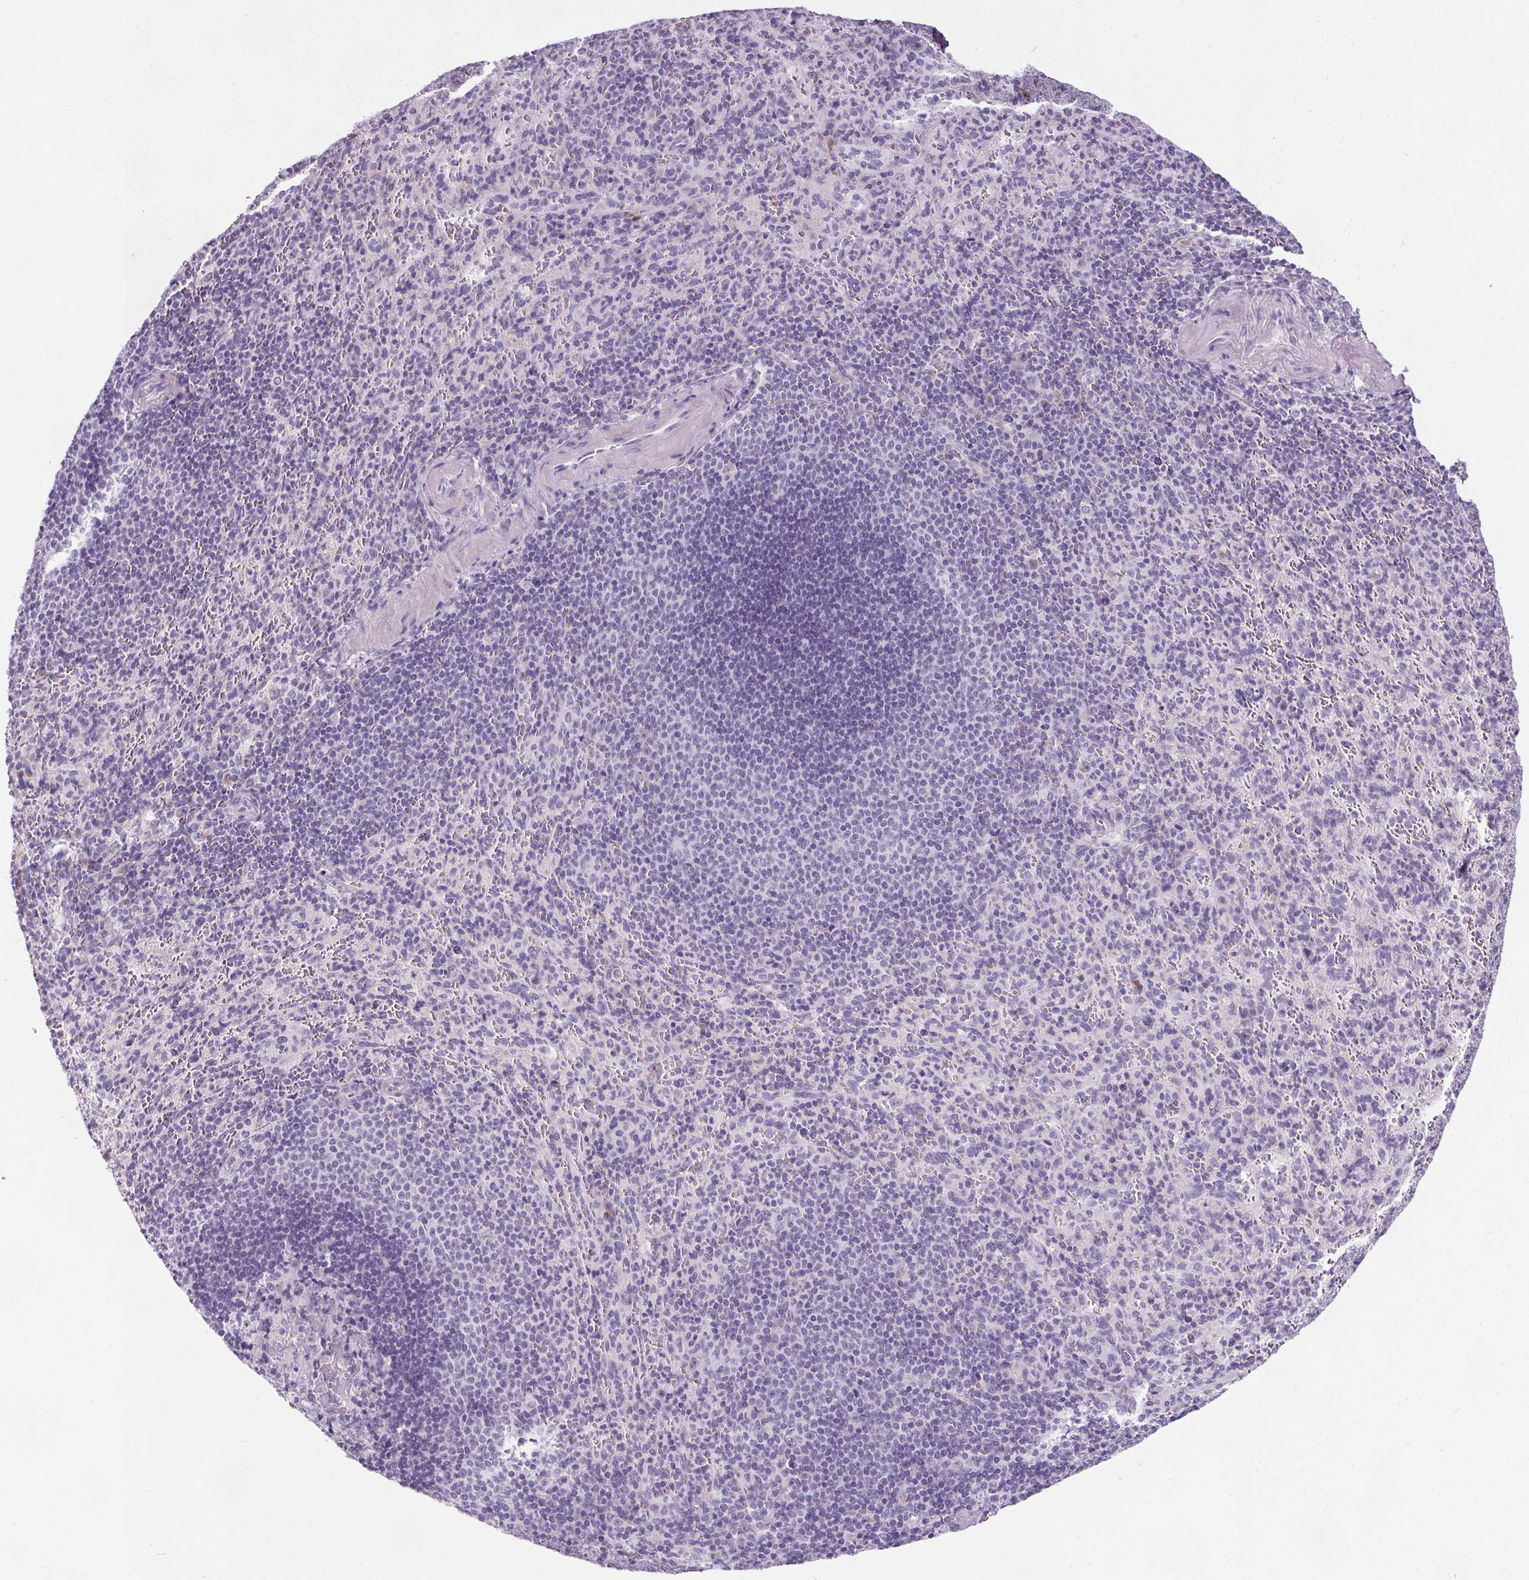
{"staining": {"intensity": "negative", "quantity": "none", "location": "none"}, "tissue": "spleen", "cell_type": "Cells in red pulp", "image_type": "normal", "snomed": [{"axis": "morphology", "description": "Normal tissue, NOS"}, {"axis": "topography", "description": "Spleen"}], "caption": "Immunohistochemical staining of benign human spleen demonstrates no significant expression in cells in red pulp.", "gene": "ELAVL2", "patient": {"sex": "male", "age": 57}}